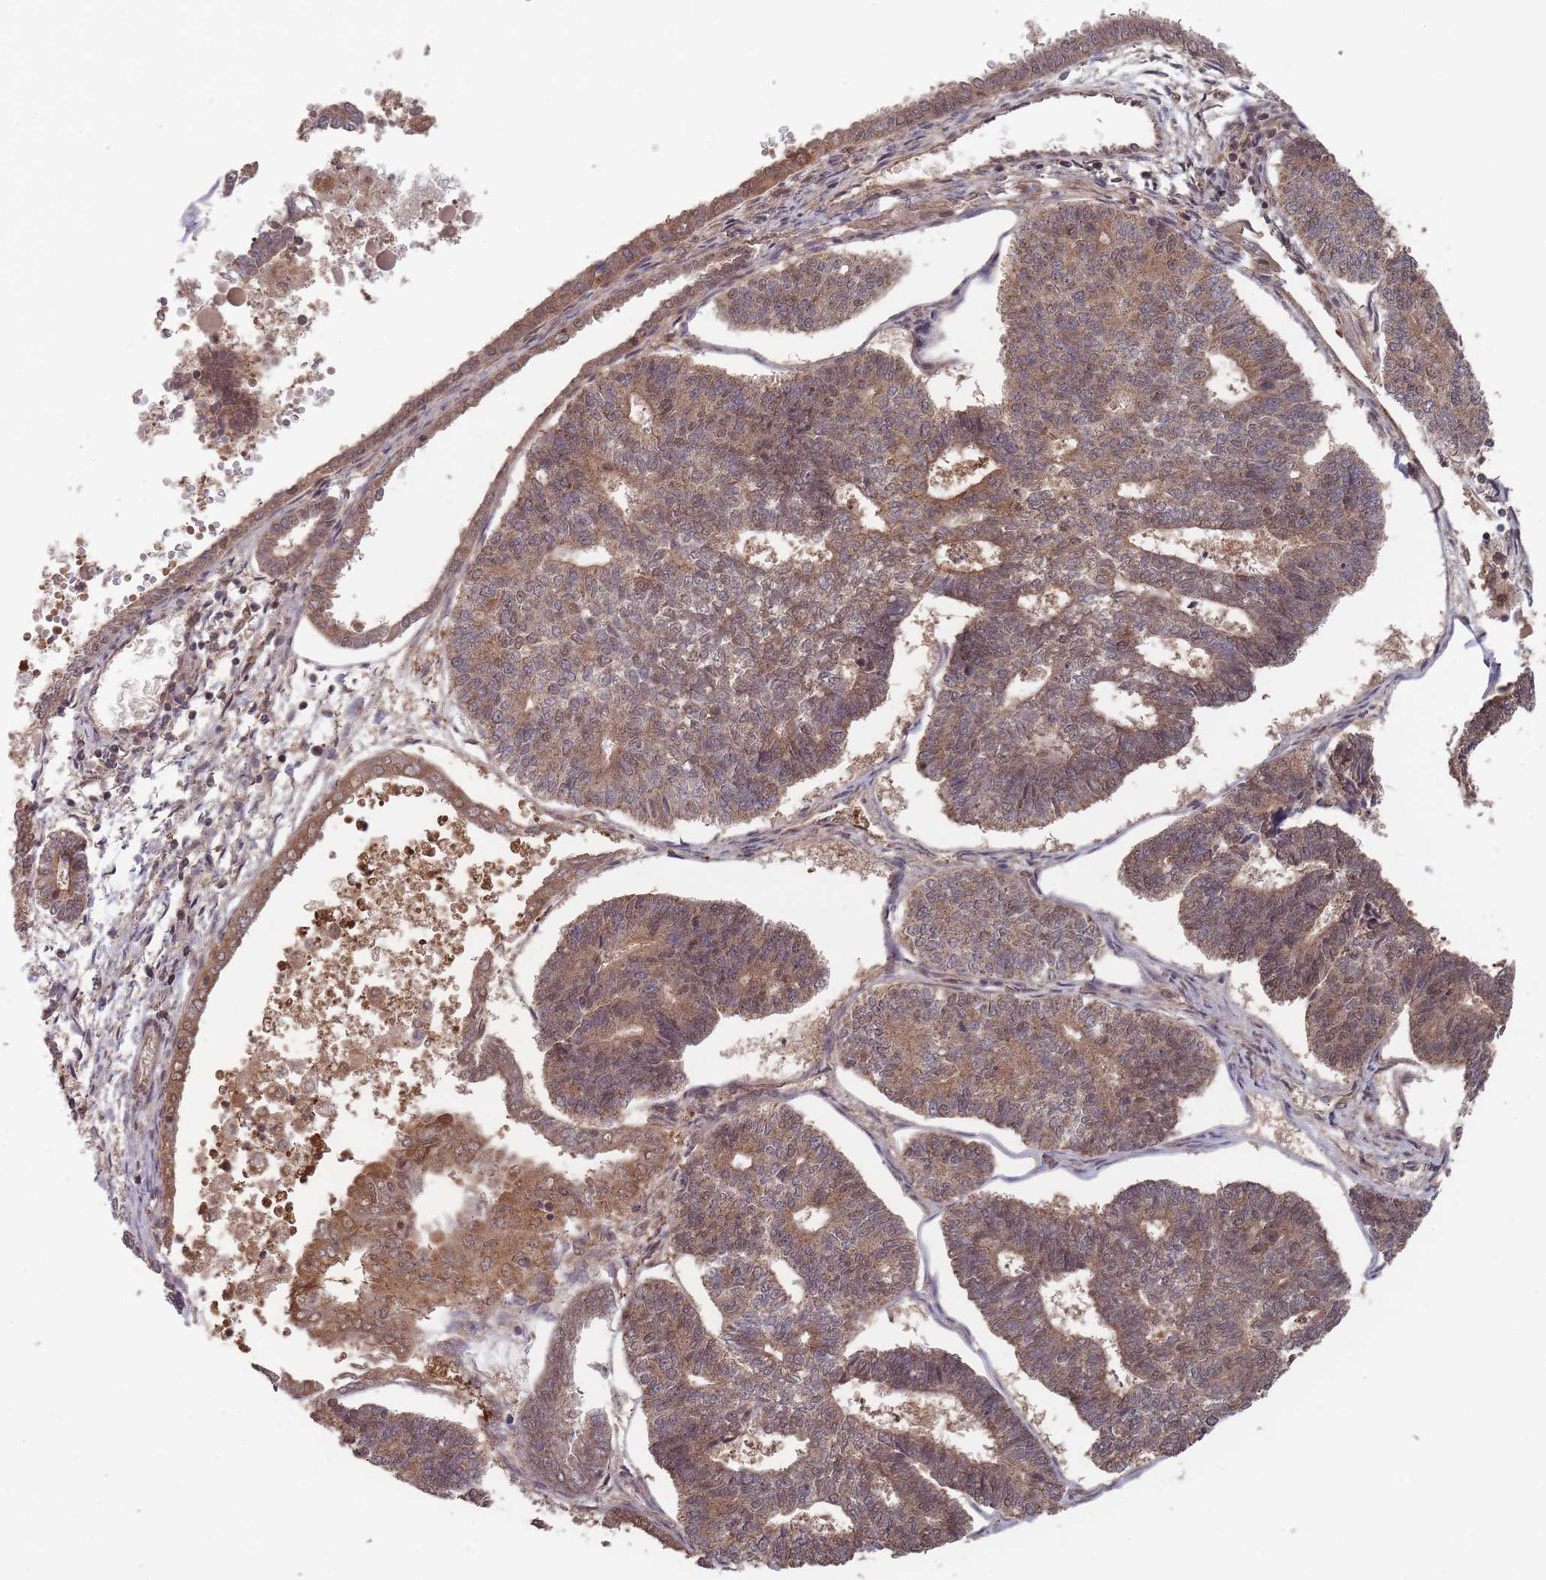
{"staining": {"intensity": "moderate", "quantity": ">75%", "location": "cytoplasmic/membranous,nuclear"}, "tissue": "endometrial cancer", "cell_type": "Tumor cells", "image_type": "cancer", "snomed": [{"axis": "morphology", "description": "Adenocarcinoma, NOS"}, {"axis": "topography", "description": "Endometrium"}], "caption": "Immunohistochemistry (IHC) micrograph of human adenocarcinoma (endometrial) stained for a protein (brown), which reveals medium levels of moderate cytoplasmic/membranous and nuclear staining in approximately >75% of tumor cells.", "gene": "SF3B1", "patient": {"sex": "female", "age": 70}}